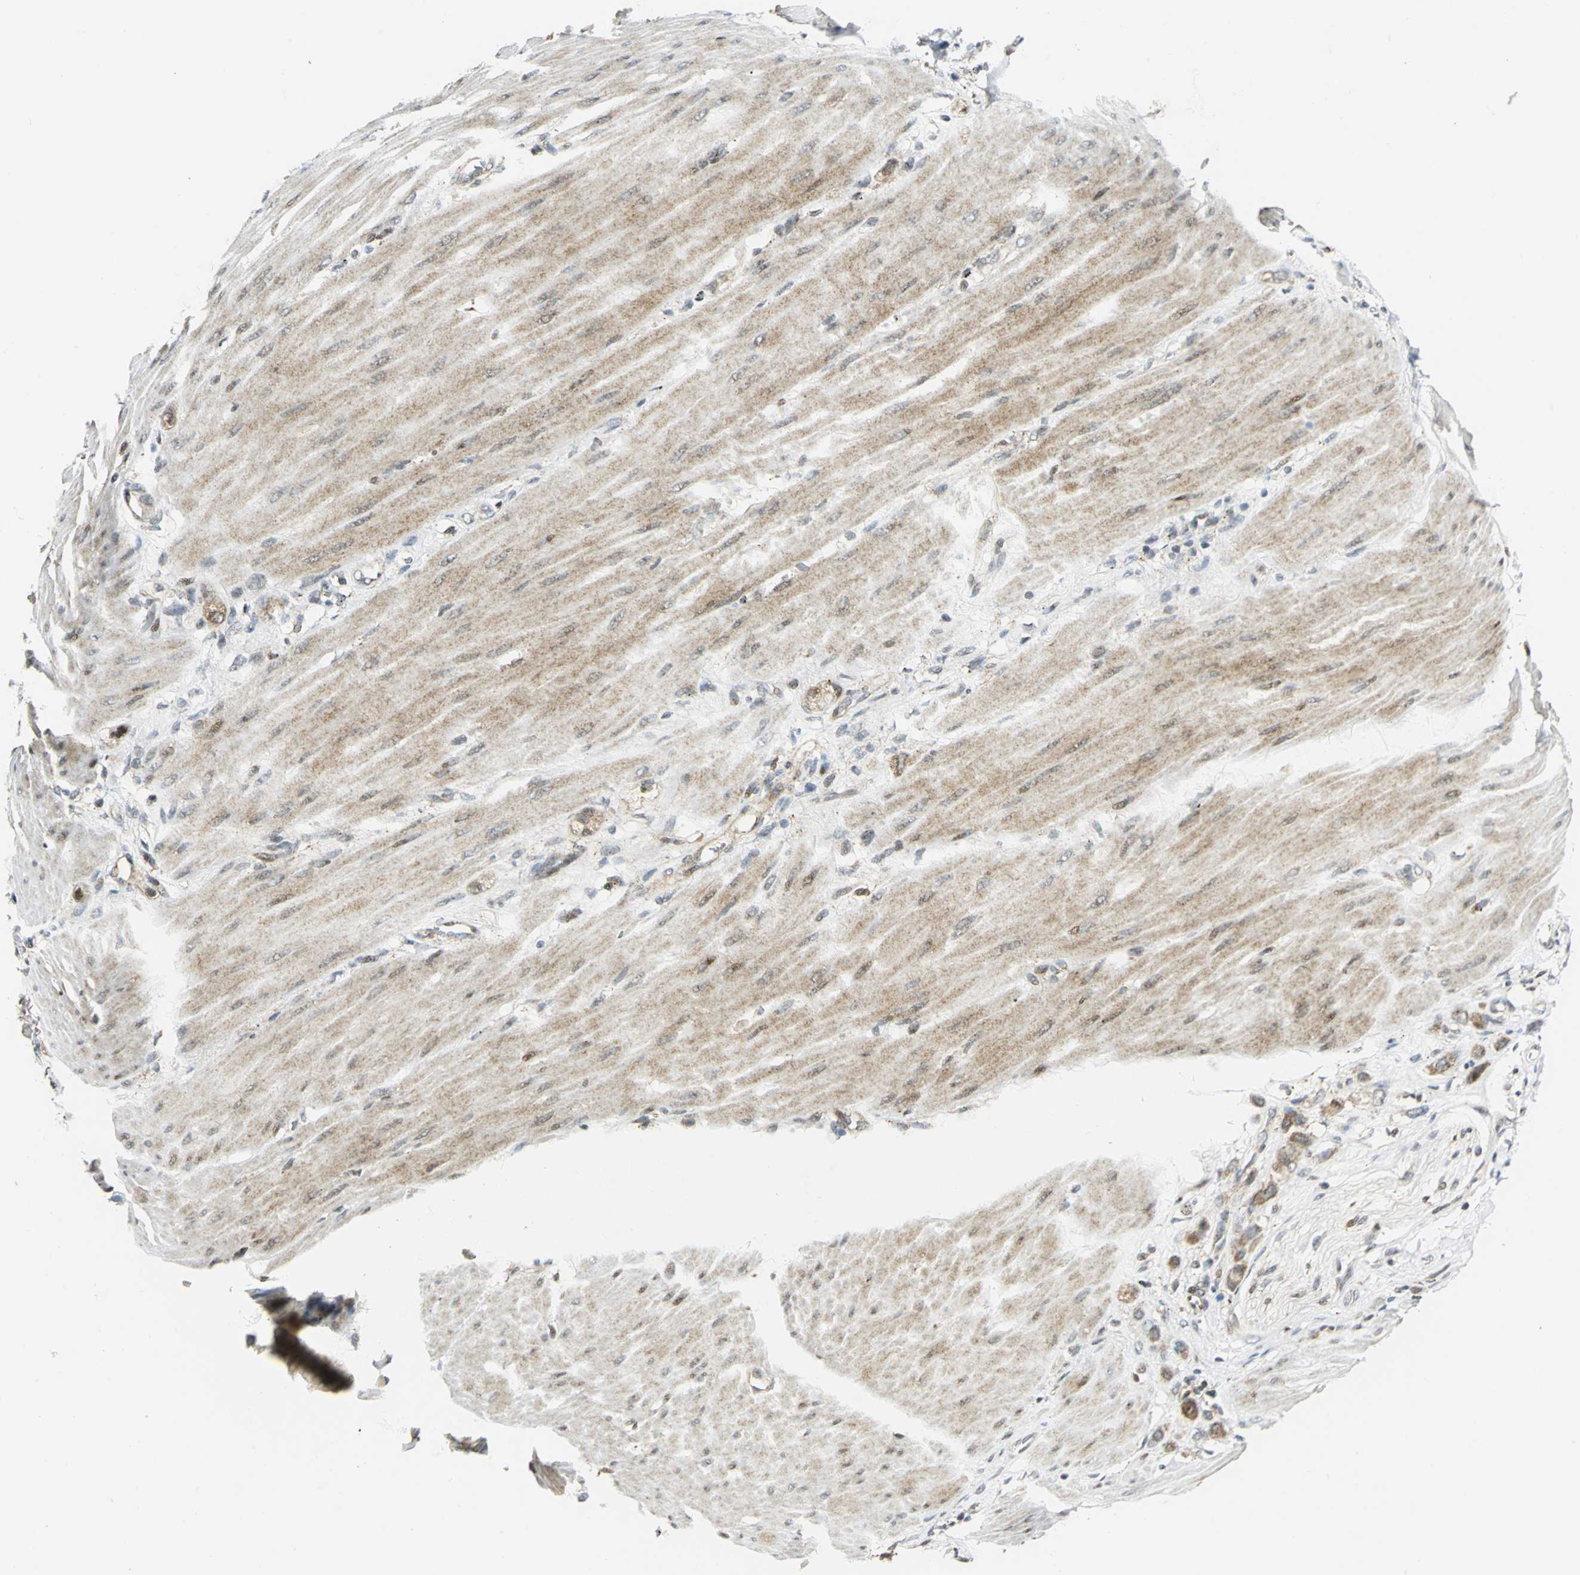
{"staining": {"intensity": "moderate", "quantity": ">75%", "location": "cytoplasmic/membranous"}, "tissue": "stomach cancer", "cell_type": "Tumor cells", "image_type": "cancer", "snomed": [{"axis": "morphology", "description": "Normal tissue, NOS"}, {"axis": "morphology", "description": "Adenocarcinoma, NOS"}, {"axis": "topography", "description": "Stomach"}], "caption": "This is an image of IHC staining of stomach adenocarcinoma, which shows moderate expression in the cytoplasmic/membranous of tumor cells.", "gene": "ATP6V1A", "patient": {"sex": "male", "age": 82}}